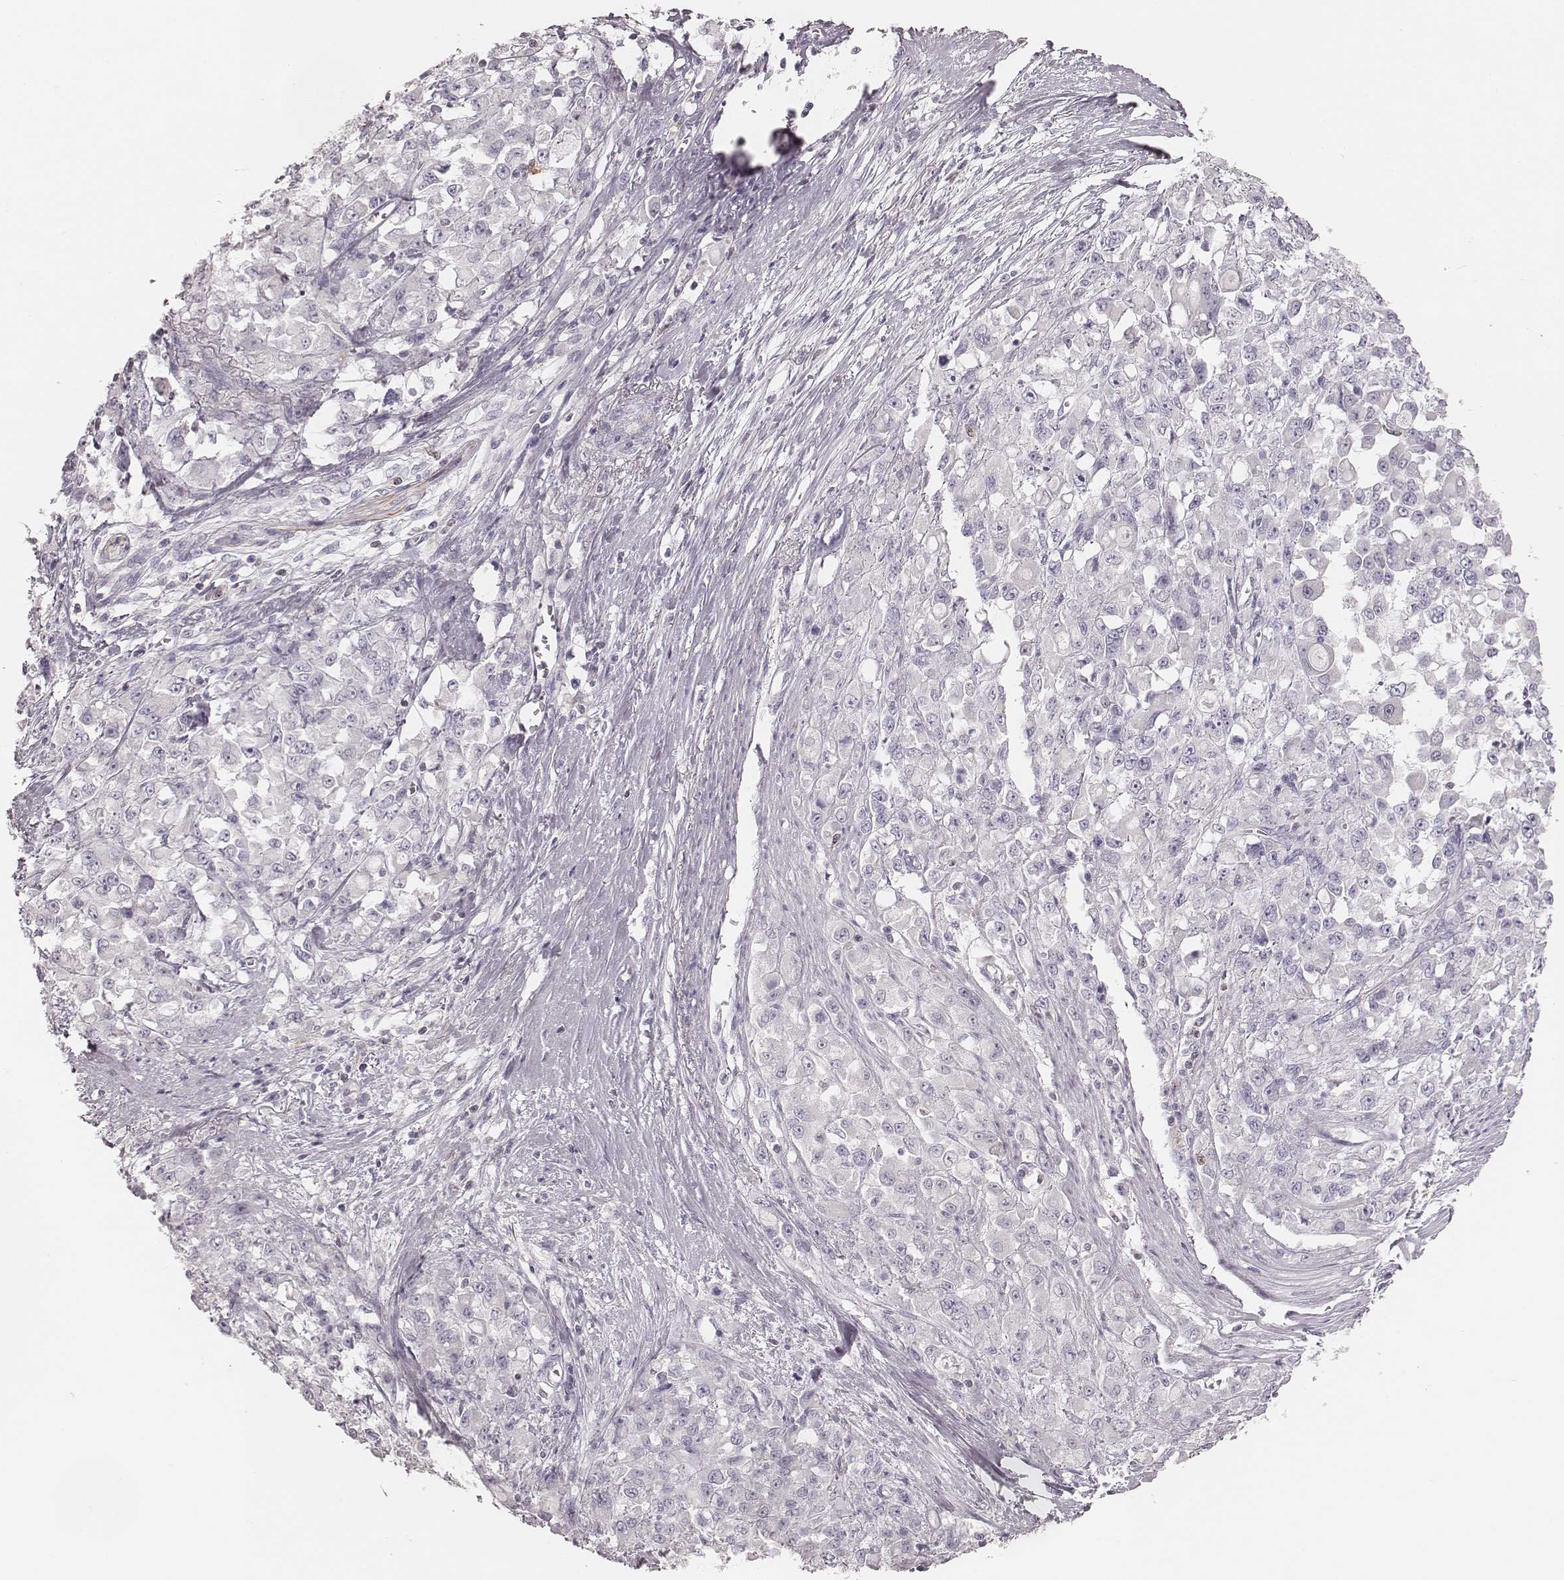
{"staining": {"intensity": "negative", "quantity": "none", "location": "none"}, "tissue": "stomach cancer", "cell_type": "Tumor cells", "image_type": "cancer", "snomed": [{"axis": "morphology", "description": "Adenocarcinoma, NOS"}, {"axis": "topography", "description": "Stomach"}], "caption": "This is an immunohistochemistry micrograph of stomach cancer (adenocarcinoma). There is no positivity in tumor cells.", "gene": "MSX1", "patient": {"sex": "female", "age": 76}}